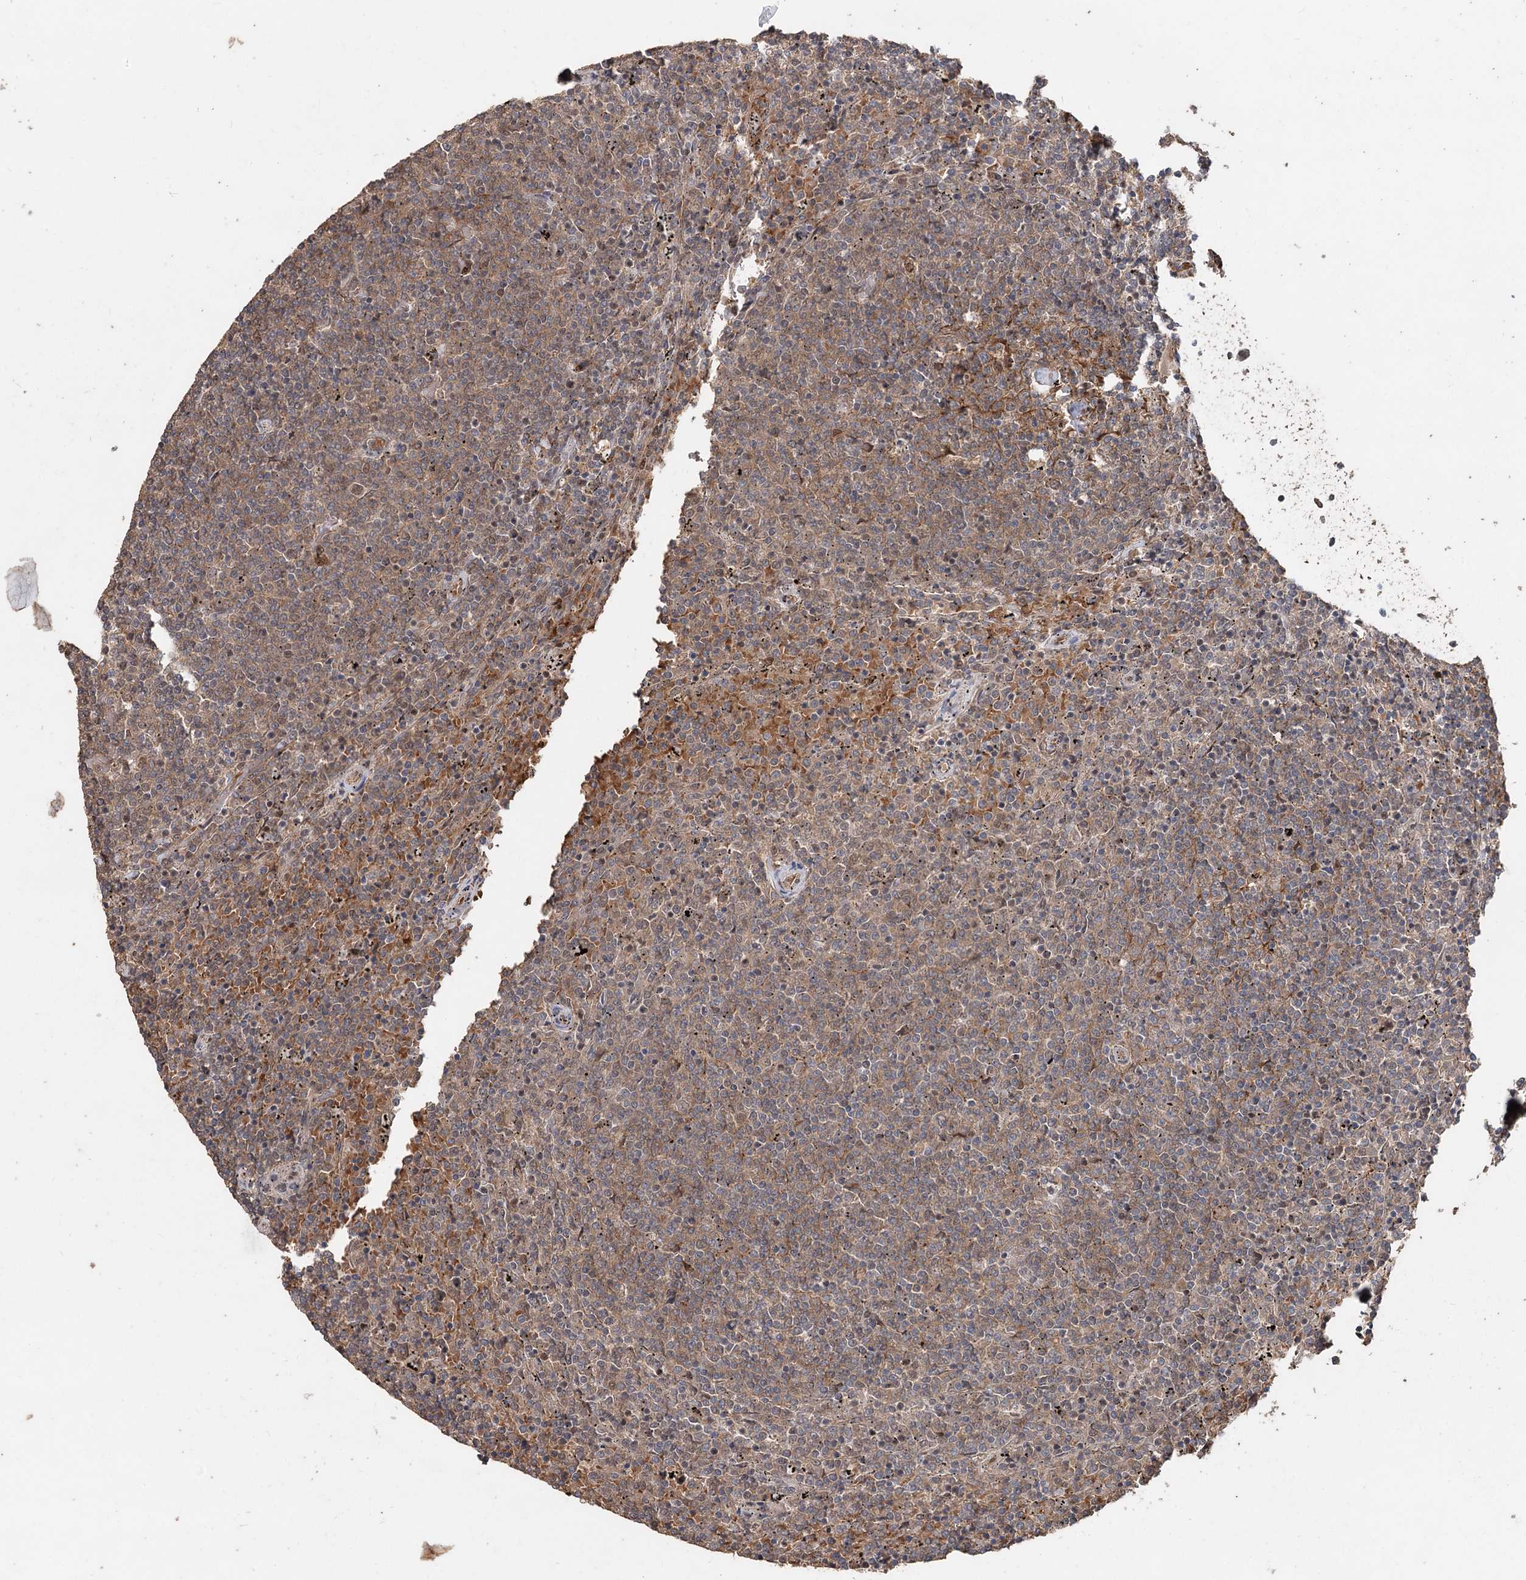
{"staining": {"intensity": "weak", "quantity": "25%-75%", "location": "cytoplasmic/membranous,nuclear"}, "tissue": "lymphoma", "cell_type": "Tumor cells", "image_type": "cancer", "snomed": [{"axis": "morphology", "description": "Malignant lymphoma, non-Hodgkin's type, Low grade"}, {"axis": "topography", "description": "Spleen"}], "caption": "Lymphoma stained with a brown dye demonstrates weak cytoplasmic/membranous and nuclear positive staining in about 25%-75% of tumor cells.", "gene": "FBXO7", "patient": {"sex": "female", "age": 50}}